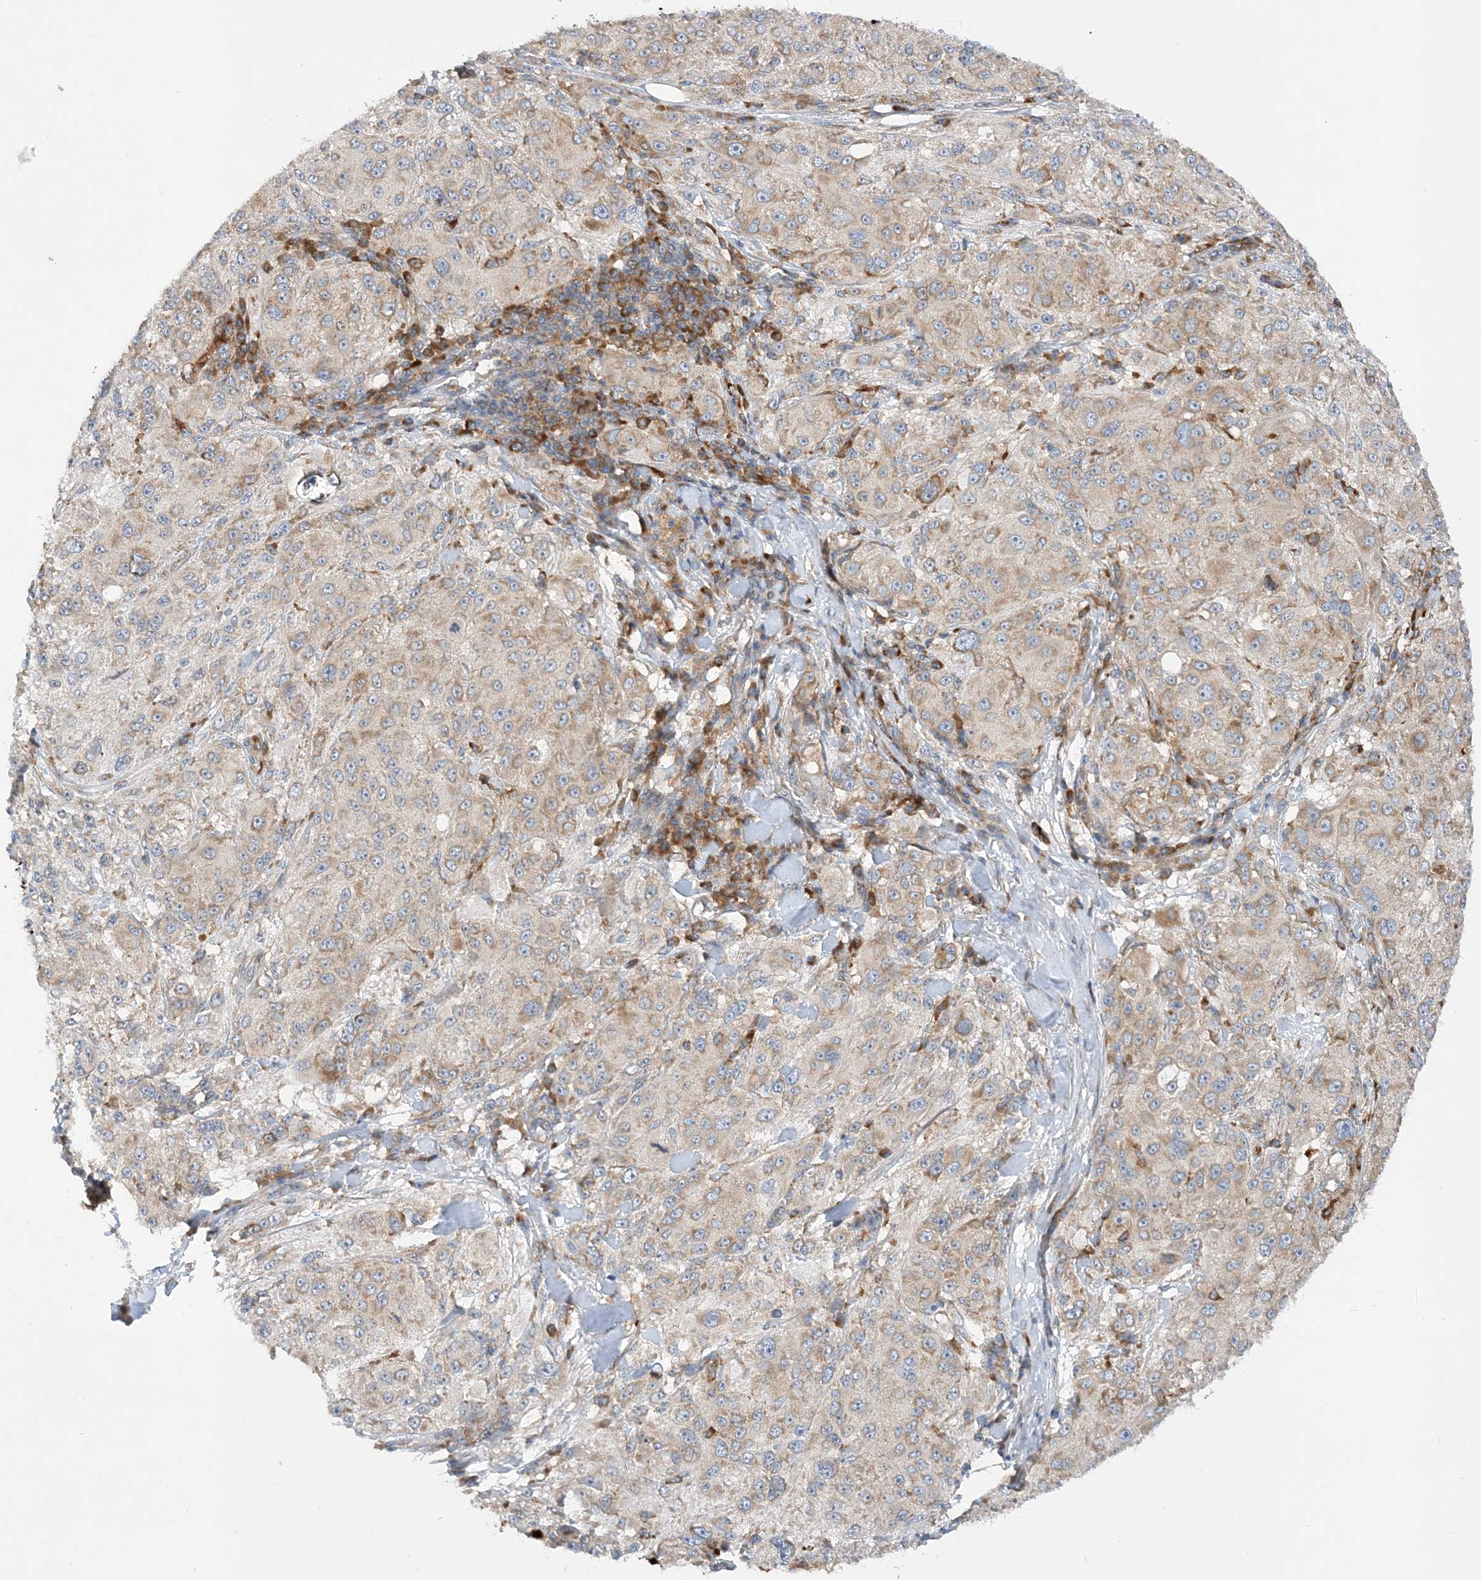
{"staining": {"intensity": "weak", "quantity": ">75%", "location": "cytoplasmic/membranous"}, "tissue": "melanoma", "cell_type": "Tumor cells", "image_type": "cancer", "snomed": [{"axis": "morphology", "description": "Necrosis, NOS"}, {"axis": "morphology", "description": "Malignant melanoma, NOS"}, {"axis": "topography", "description": "Skin"}], "caption": "Immunohistochemical staining of human malignant melanoma exhibits low levels of weak cytoplasmic/membranous staining in approximately >75% of tumor cells.", "gene": "LARP4B", "patient": {"sex": "female", "age": 87}}